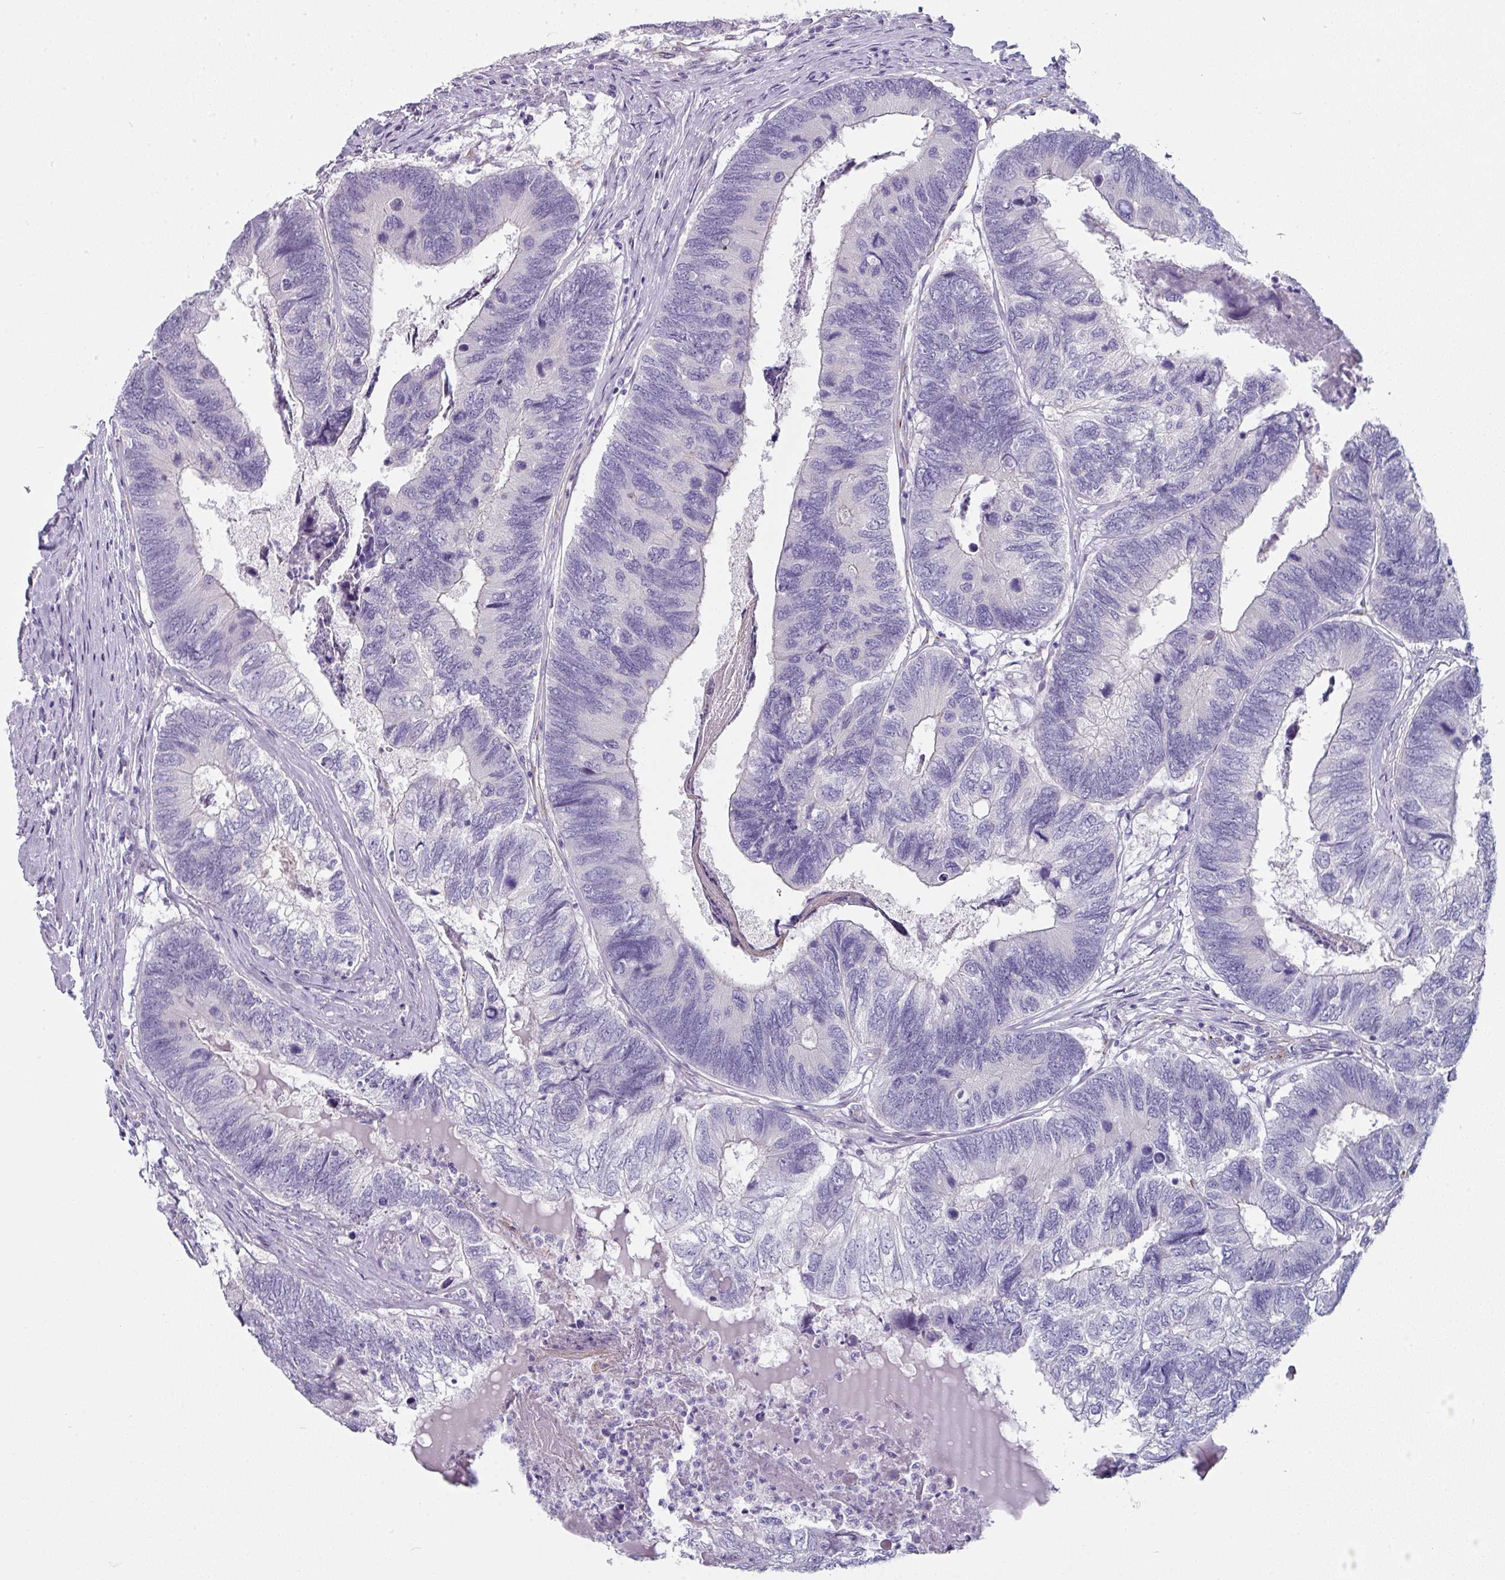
{"staining": {"intensity": "negative", "quantity": "none", "location": "none"}, "tissue": "colorectal cancer", "cell_type": "Tumor cells", "image_type": "cancer", "snomed": [{"axis": "morphology", "description": "Adenocarcinoma, NOS"}, {"axis": "topography", "description": "Colon"}], "caption": "Human colorectal adenocarcinoma stained for a protein using immunohistochemistry shows no staining in tumor cells.", "gene": "SLC17A7", "patient": {"sex": "female", "age": 67}}